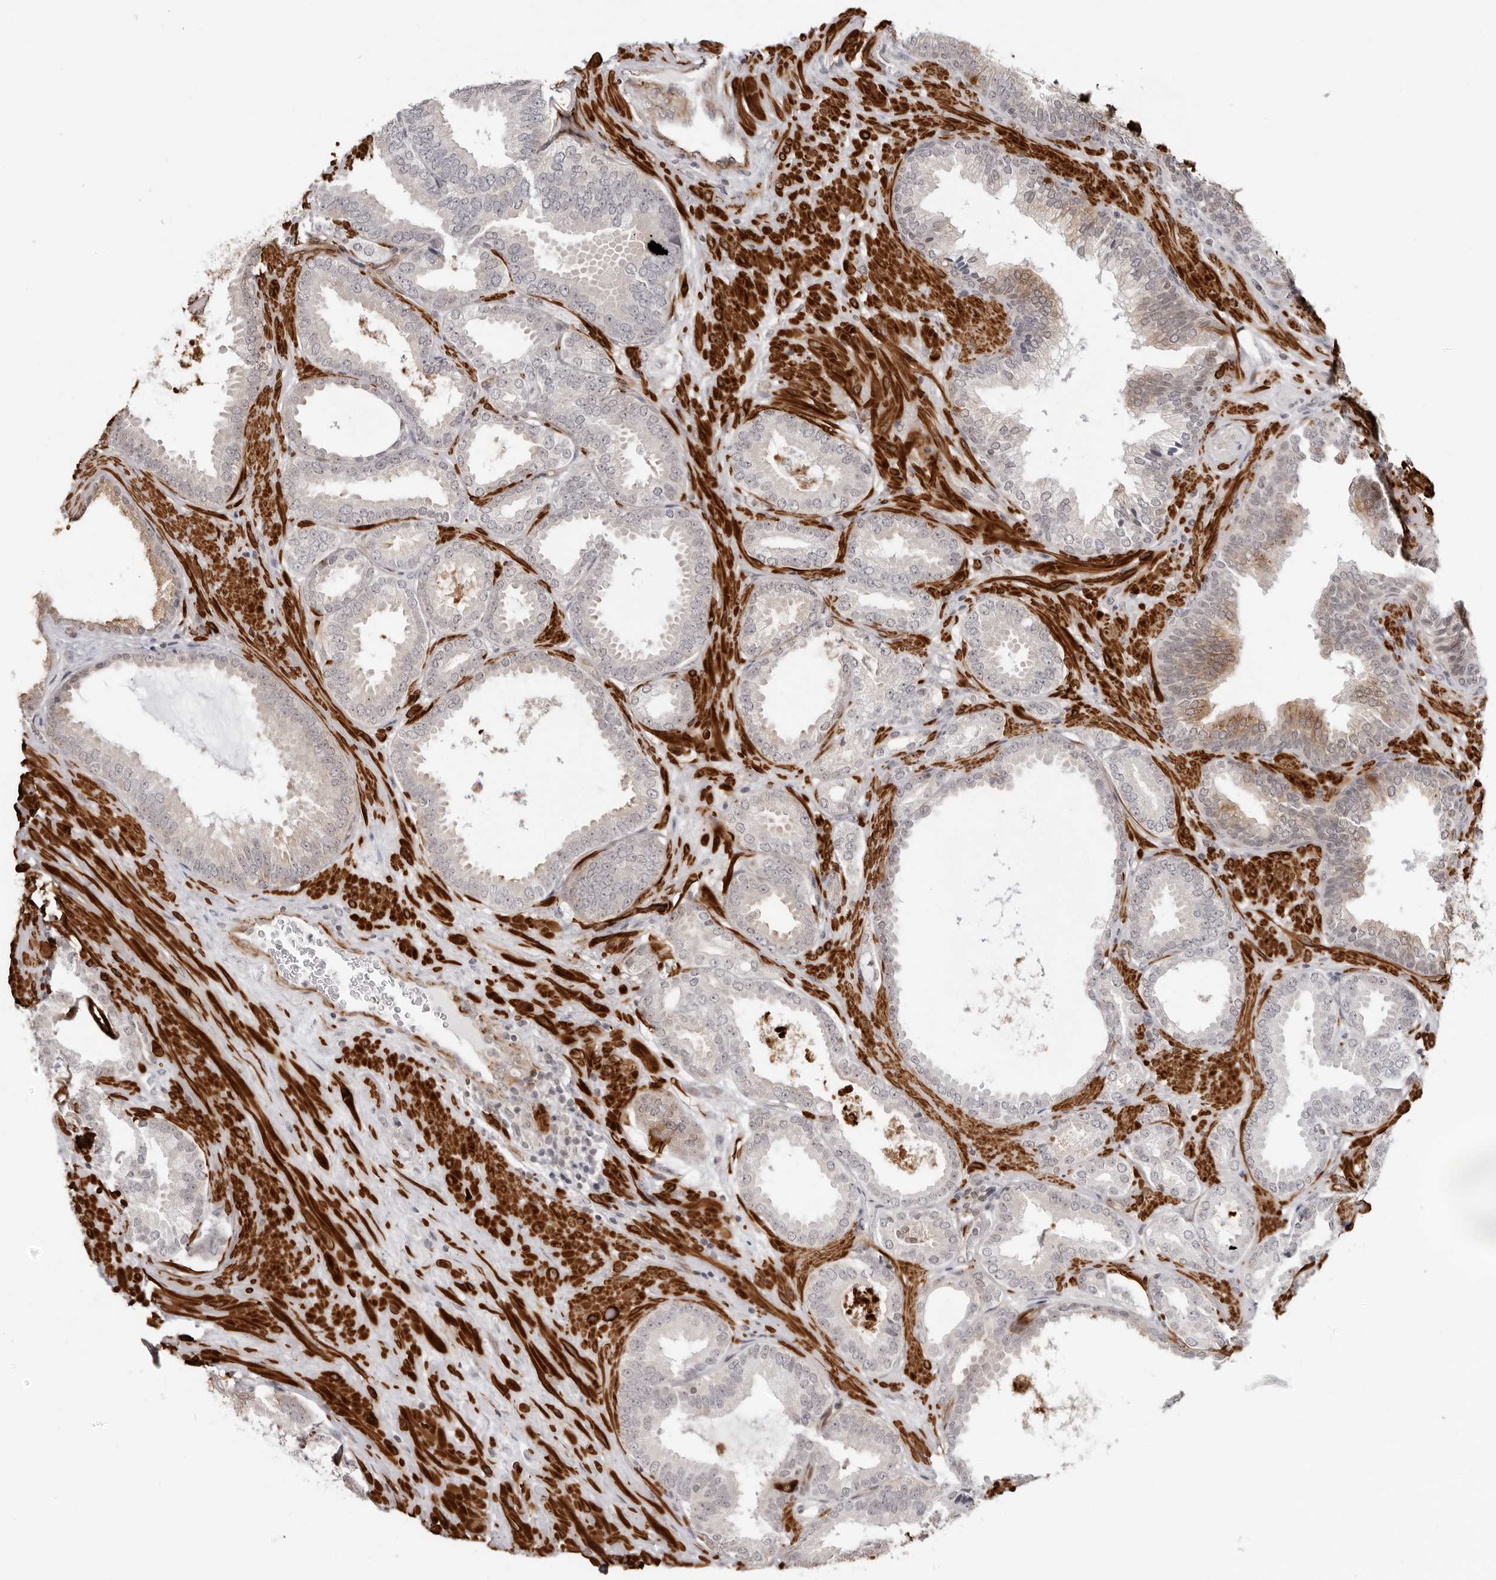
{"staining": {"intensity": "weak", "quantity": "<25%", "location": "cytoplasmic/membranous"}, "tissue": "prostate cancer", "cell_type": "Tumor cells", "image_type": "cancer", "snomed": [{"axis": "morphology", "description": "Adenocarcinoma, Low grade"}, {"axis": "topography", "description": "Prostate"}], "caption": "Human prostate cancer (low-grade adenocarcinoma) stained for a protein using immunohistochemistry (IHC) exhibits no expression in tumor cells.", "gene": "UNK", "patient": {"sex": "male", "age": 71}}